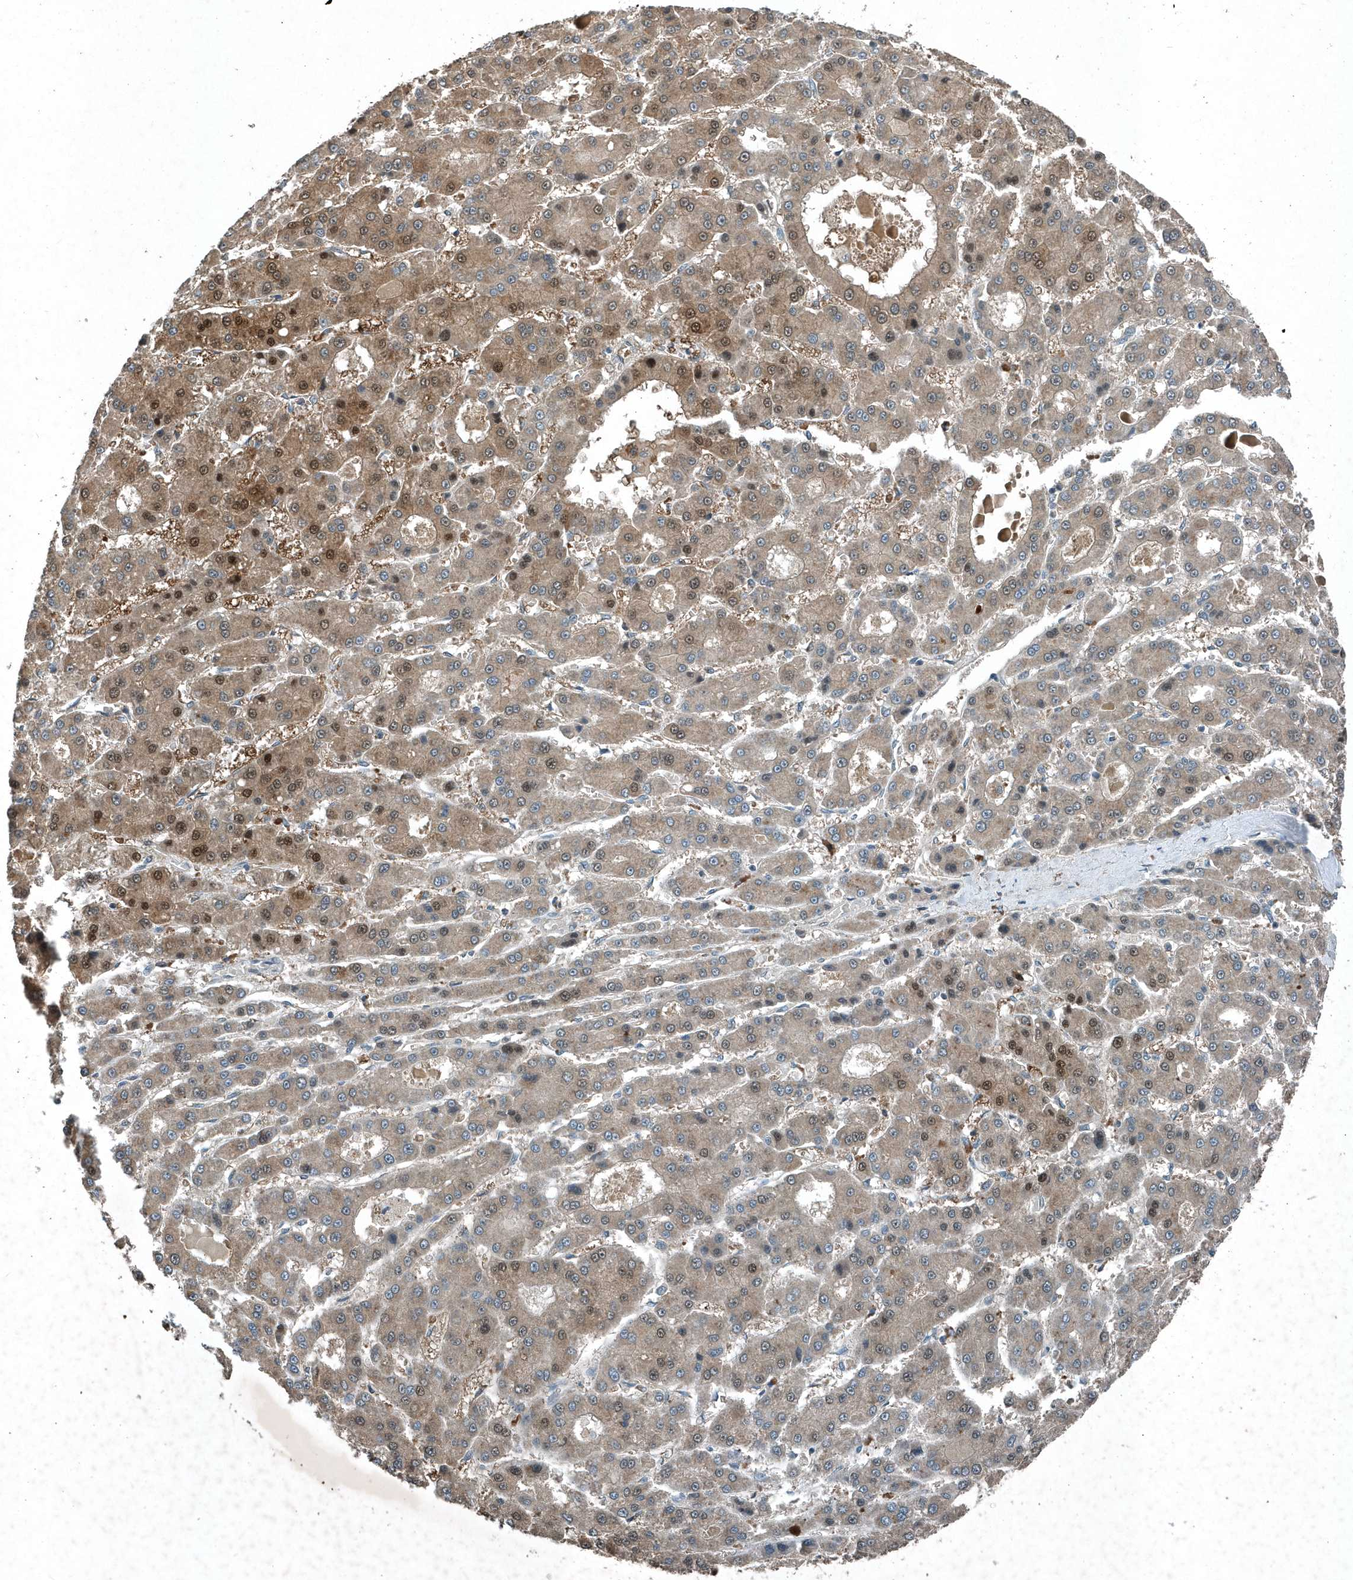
{"staining": {"intensity": "moderate", "quantity": "25%-75%", "location": "cytoplasmic/membranous,nuclear"}, "tissue": "liver cancer", "cell_type": "Tumor cells", "image_type": "cancer", "snomed": [{"axis": "morphology", "description": "Carcinoma, Hepatocellular, NOS"}, {"axis": "topography", "description": "Liver"}], "caption": "This photomicrograph exhibits liver cancer stained with immunohistochemistry (IHC) to label a protein in brown. The cytoplasmic/membranous and nuclear of tumor cells show moderate positivity for the protein. Nuclei are counter-stained blue.", "gene": "SCFD2", "patient": {"sex": "male", "age": 70}}